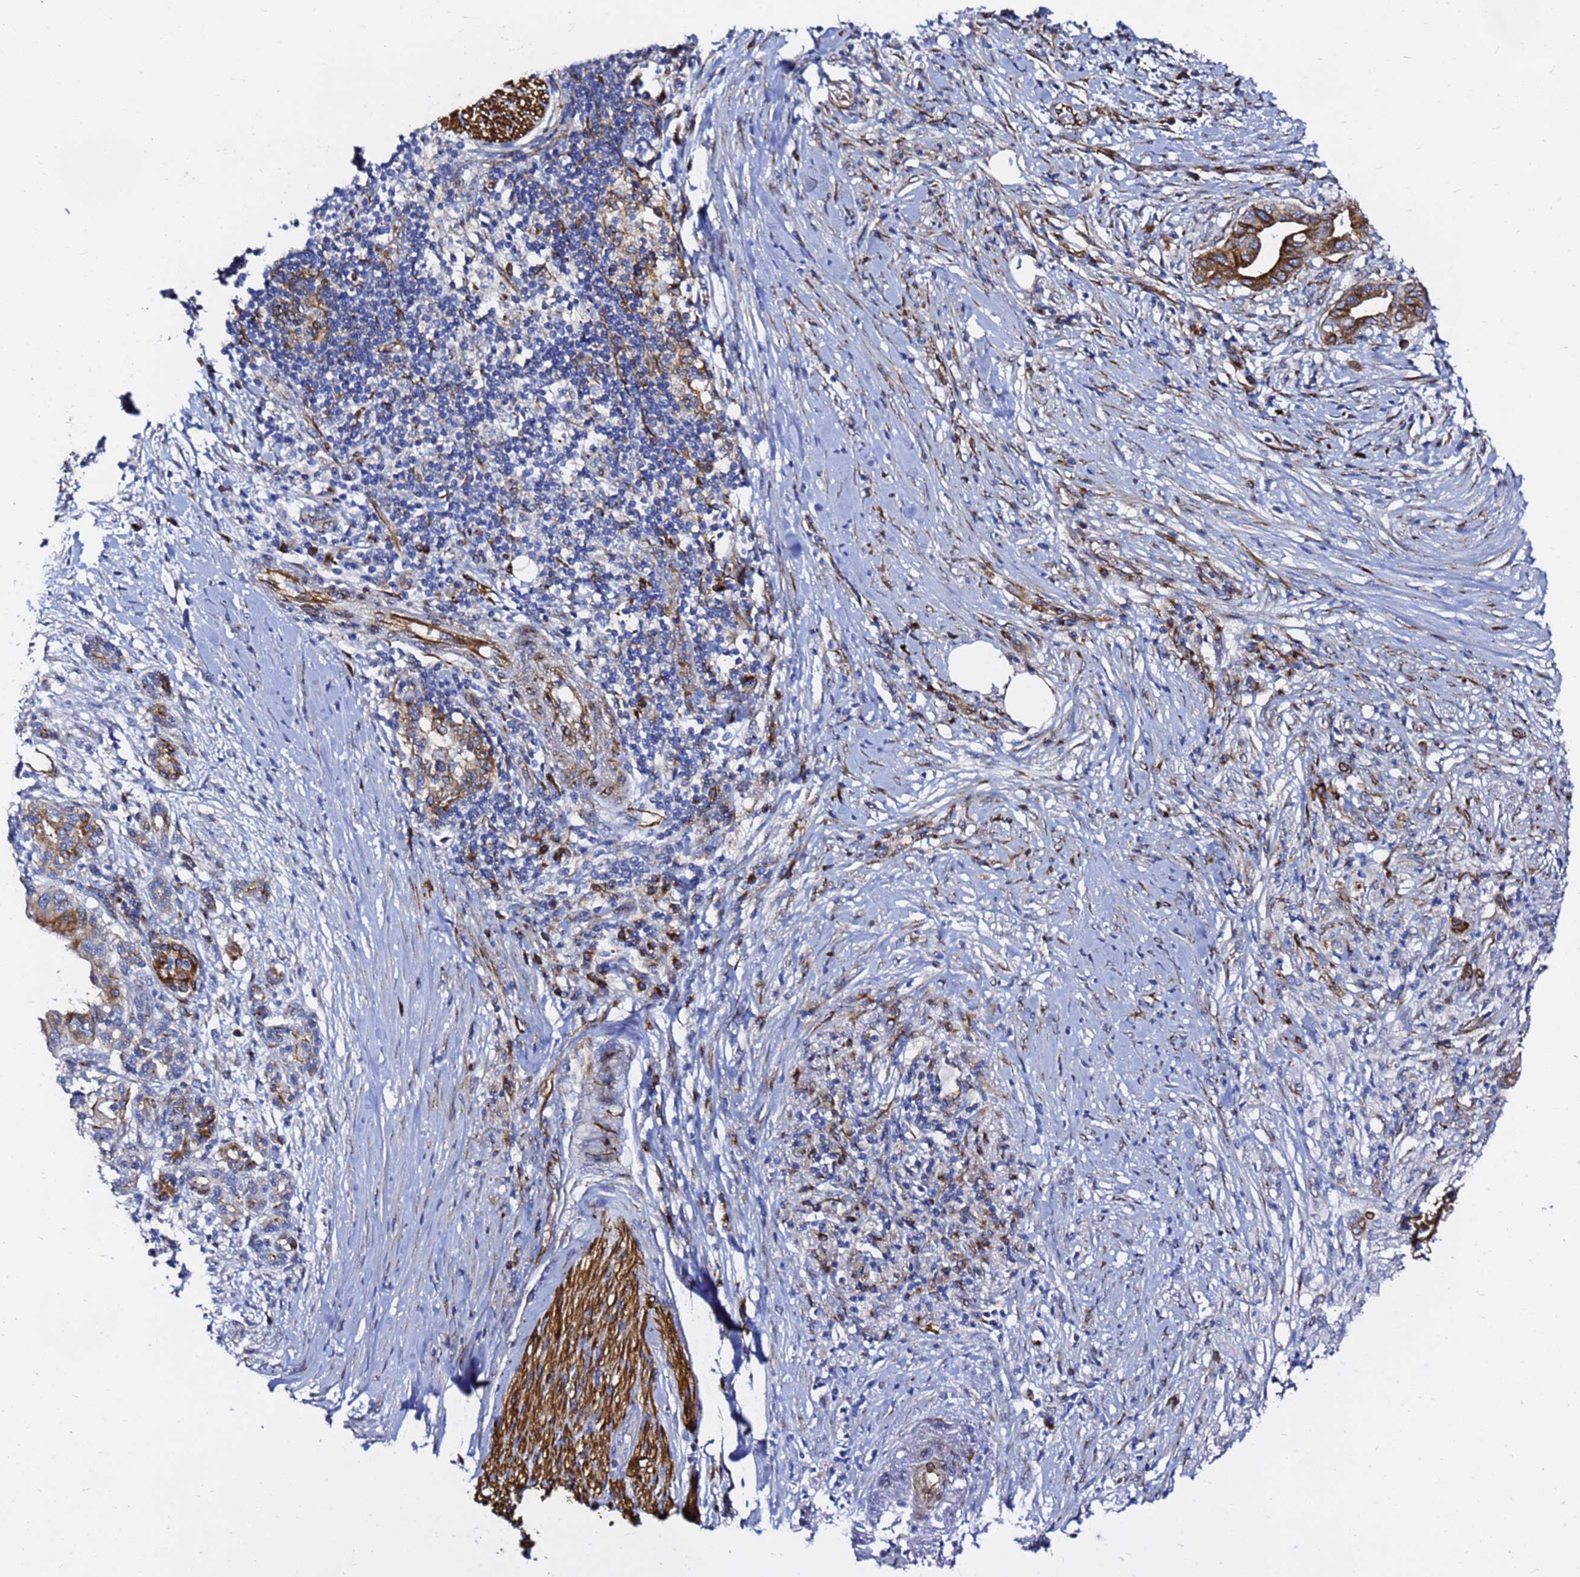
{"staining": {"intensity": "moderate", "quantity": ">75%", "location": "cytoplasmic/membranous"}, "tissue": "pancreatic cancer", "cell_type": "Tumor cells", "image_type": "cancer", "snomed": [{"axis": "morphology", "description": "Adenocarcinoma, NOS"}, {"axis": "topography", "description": "Pancreas"}], "caption": "Pancreatic cancer was stained to show a protein in brown. There is medium levels of moderate cytoplasmic/membranous expression in about >75% of tumor cells.", "gene": "TUBA8", "patient": {"sex": "male", "age": 58}}